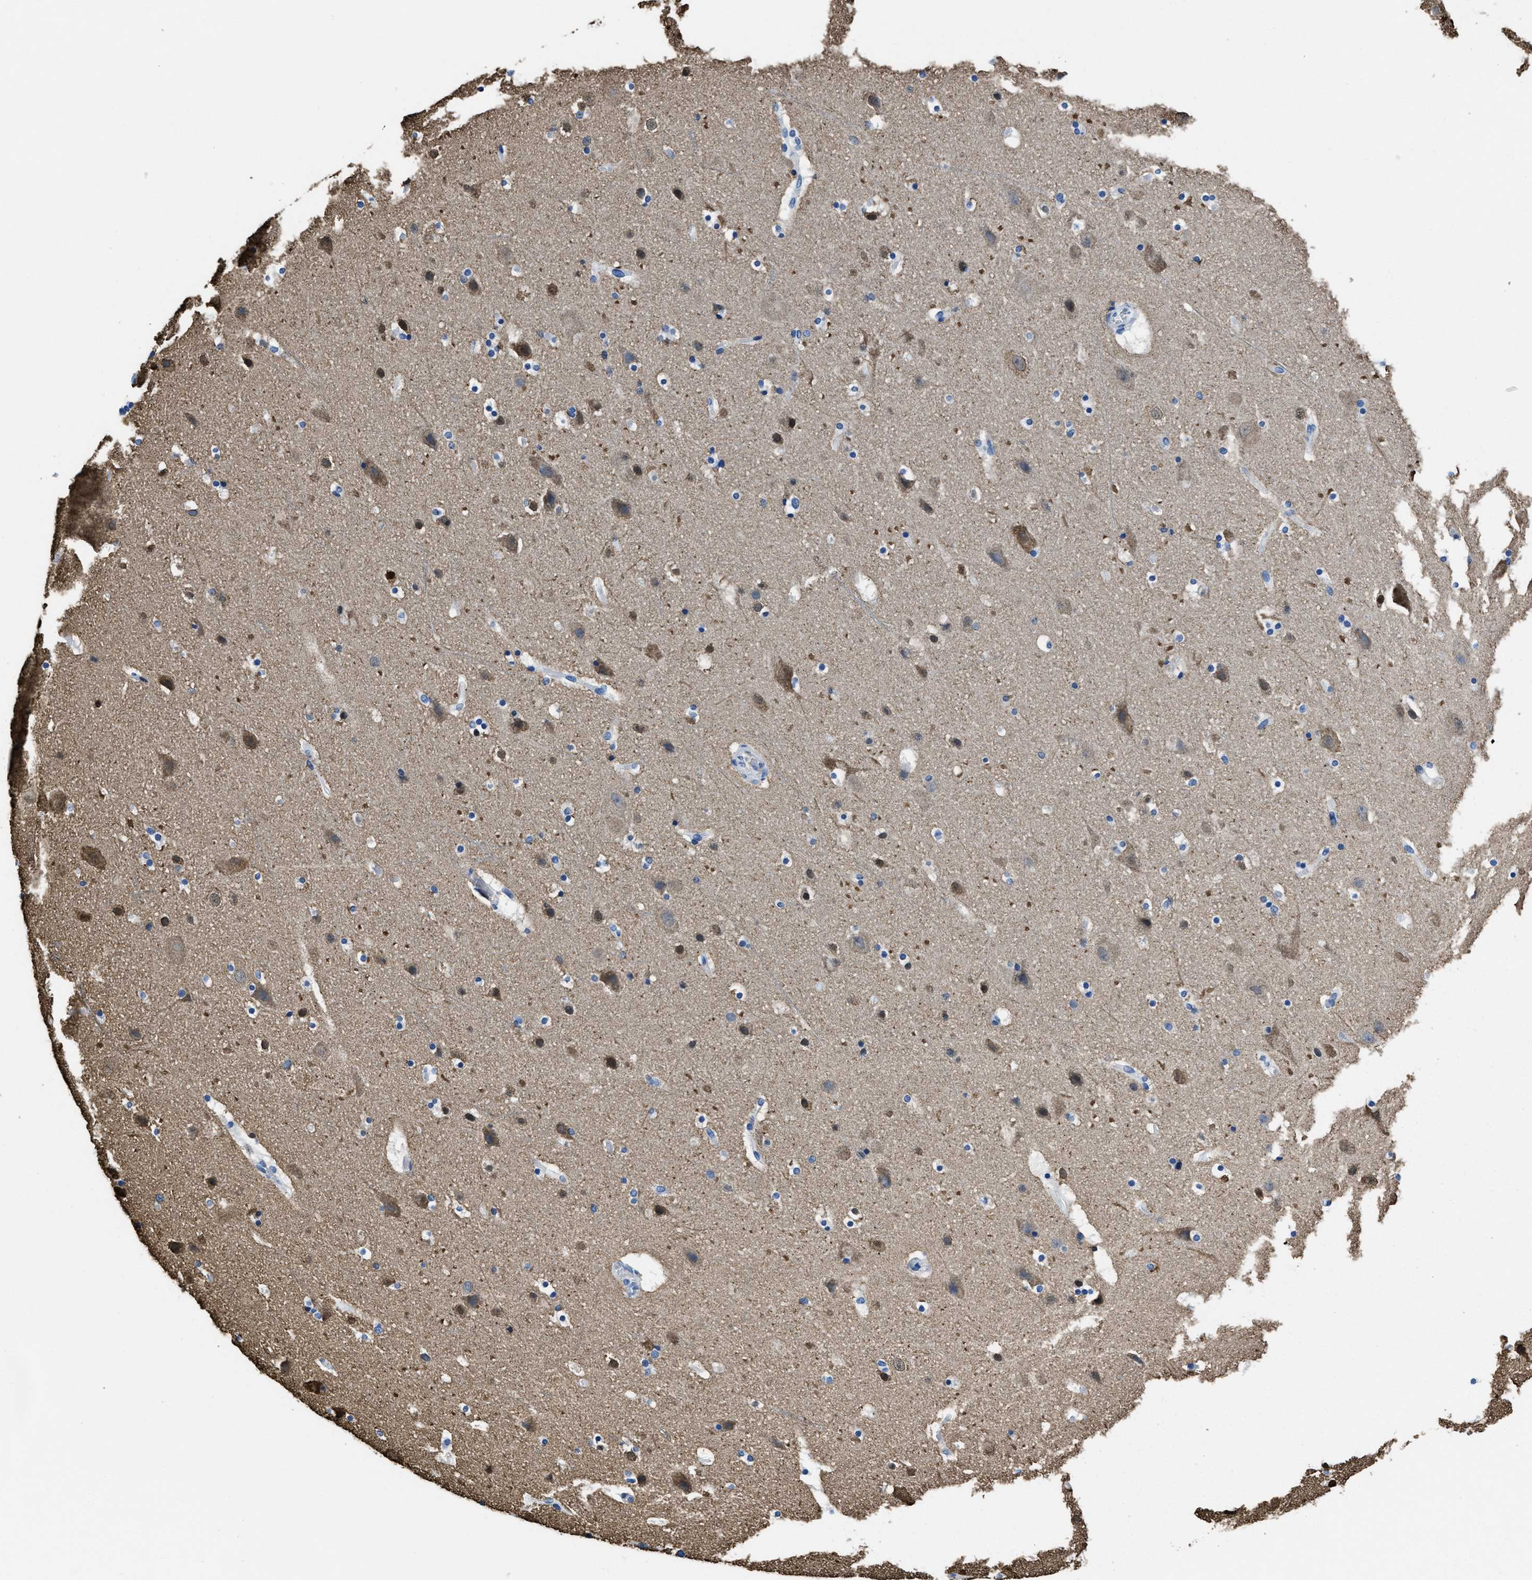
{"staining": {"intensity": "negative", "quantity": "none", "location": "none"}, "tissue": "cerebral cortex", "cell_type": "Endothelial cells", "image_type": "normal", "snomed": [{"axis": "morphology", "description": "Normal tissue, NOS"}, {"axis": "topography", "description": "Cerebral cortex"}], "caption": "Immunohistochemistry photomicrograph of unremarkable human cerebral cortex stained for a protein (brown), which displays no expression in endothelial cells. Brightfield microscopy of immunohistochemistry stained with DAB (3,3'-diaminobenzidine) (brown) and hematoxylin (blue), captured at high magnification.", "gene": "ITGA3", "patient": {"sex": "male", "age": 45}}